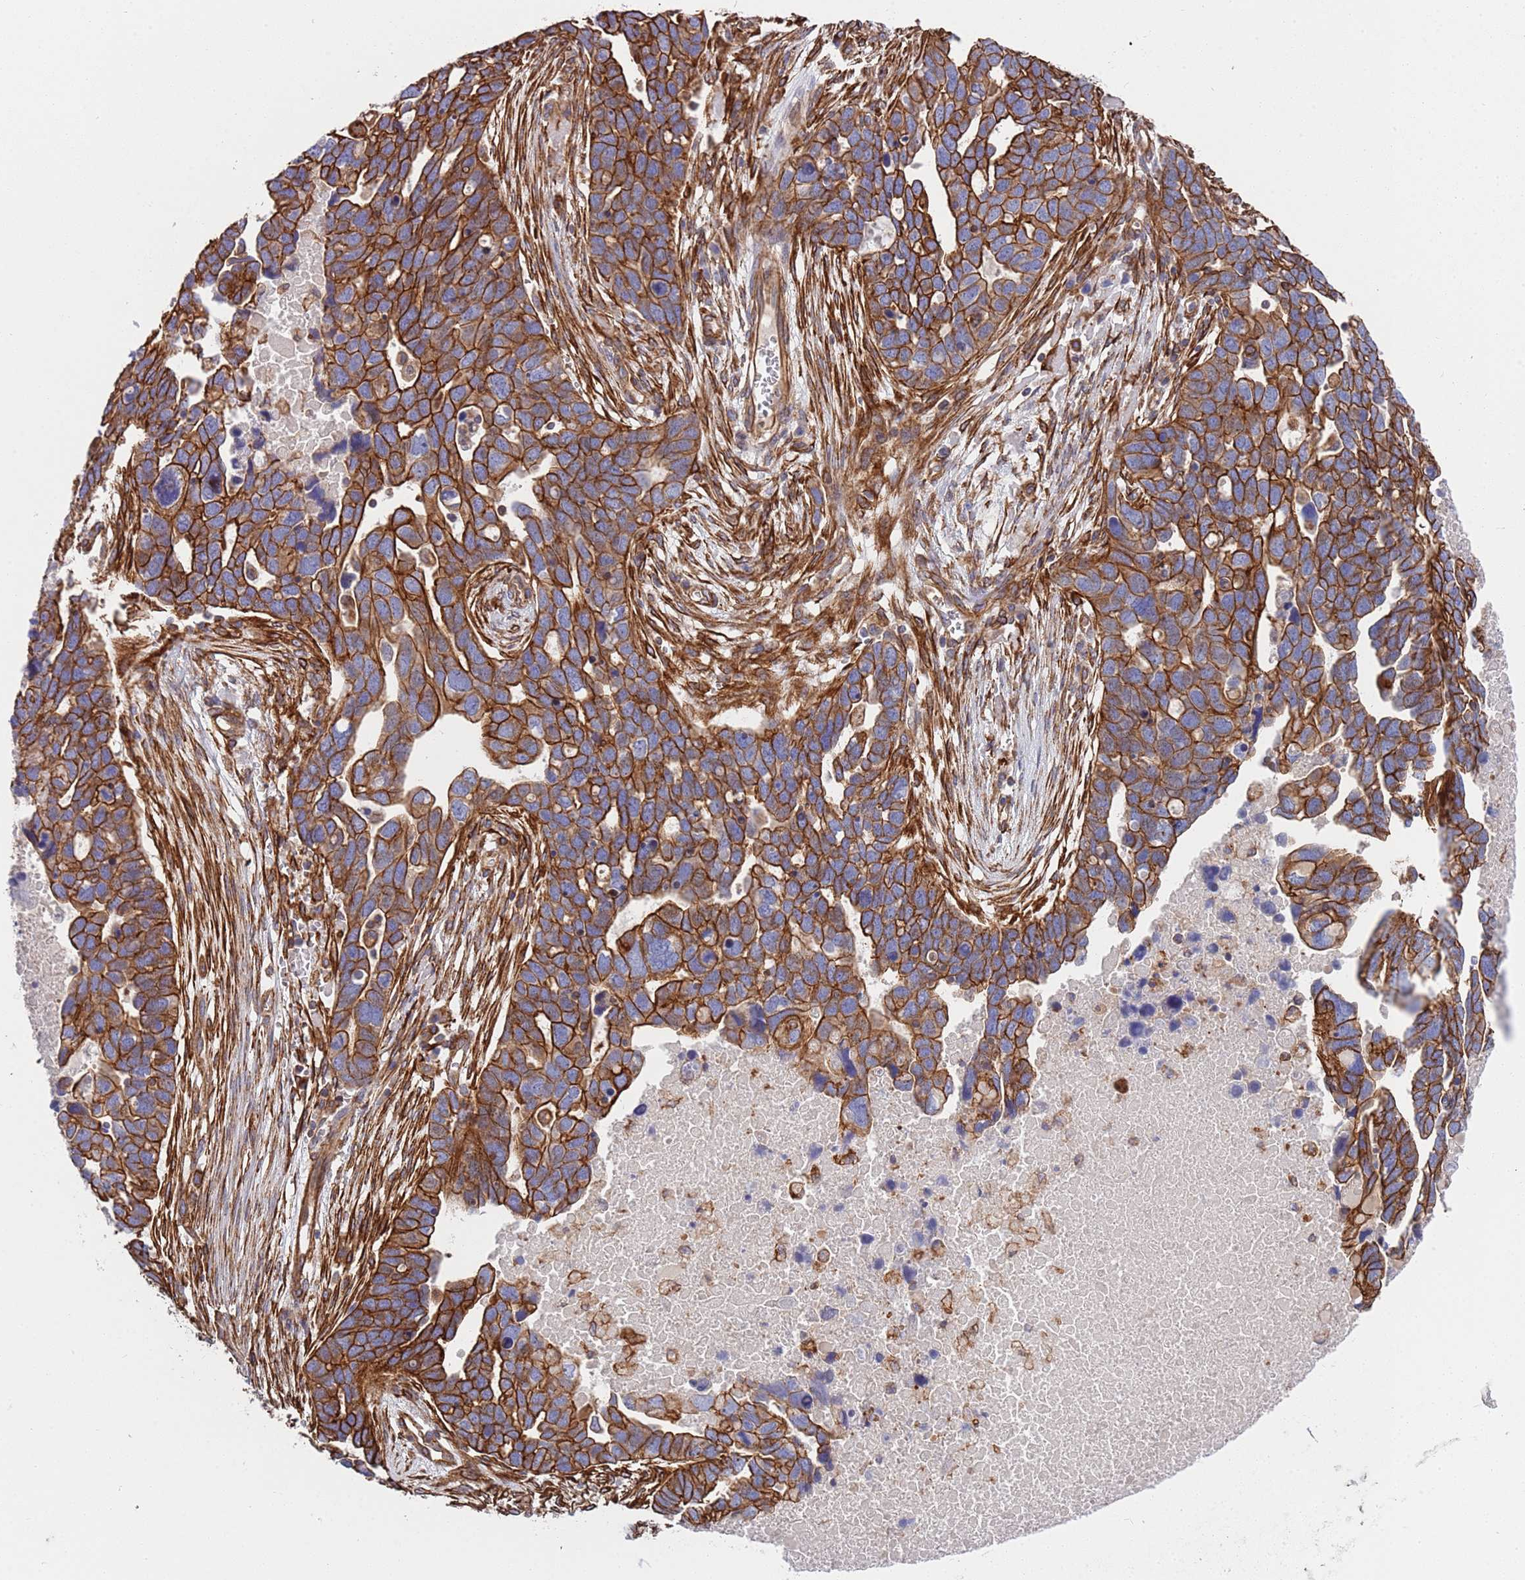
{"staining": {"intensity": "strong", "quantity": ">75%", "location": "cytoplasmic/membranous"}, "tissue": "ovarian cancer", "cell_type": "Tumor cells", "image_type": "cancer", "snomed": [{"axis": "morphology", "description": "Cystadenocarcinoma, serous, NOS"}, {"axis": "topography", "description": "Ovary"}], "caption": "Immunohistochemical staining of human ovarian cancer demonstrates high levels of strong cytoplasmic/membranous protein expression in approximately >75% of tumor cells. (Stains: DAB in brown, nuclei in blue, Microscopy: brightfield microscopy at high magnification).", "gene": "JAKMIP2", "patient": {"sex": "female", "age": 54}}